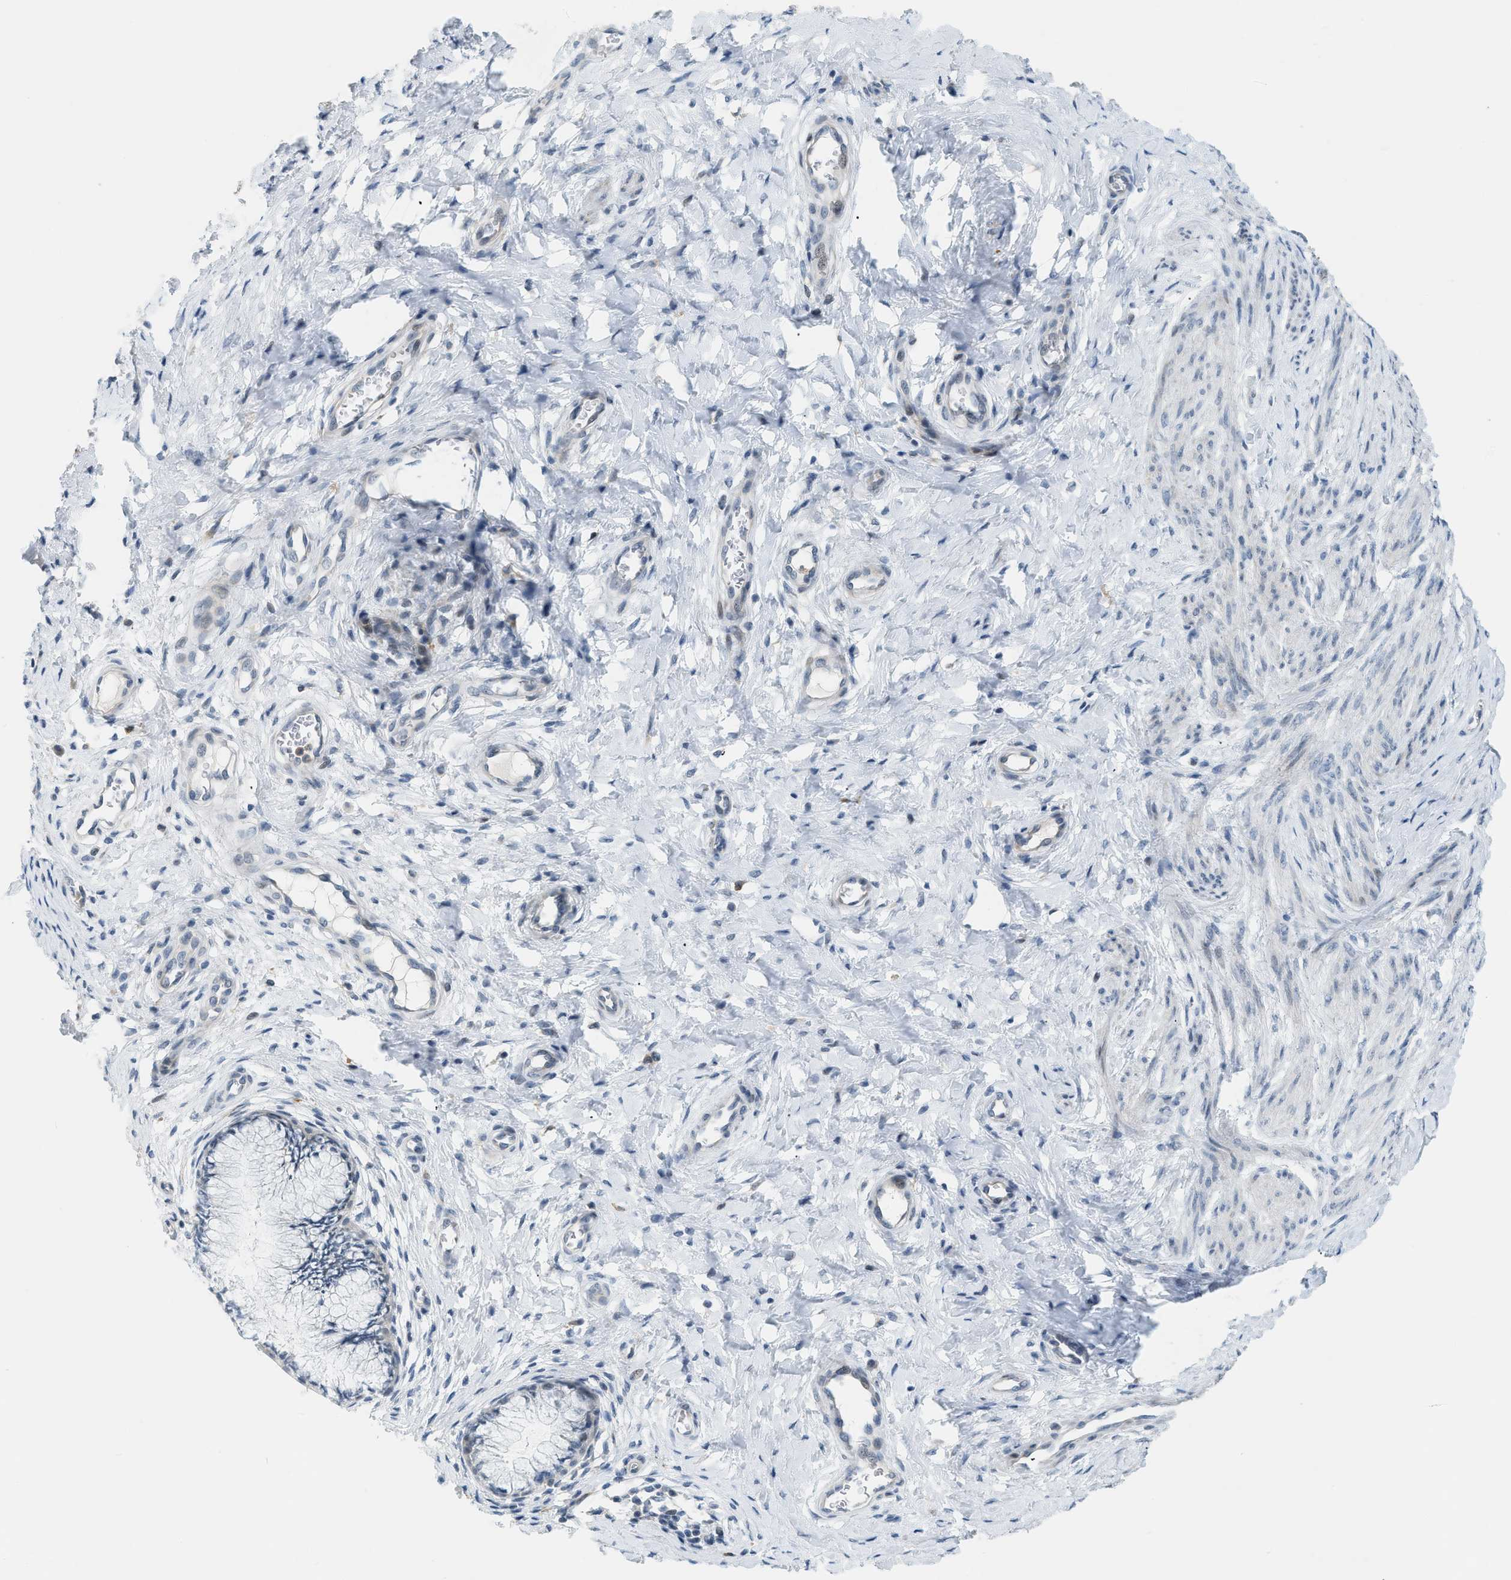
{"staining": {"intensity": "negative", "quantity": "none", "location": "none"}, "tissue": "cervix", "cell_type": "Glandular cells", "image_type": "normal", "snomed": [{"axis": "morphology", "description": "Normal tissue, NOS"}, {"axis": "topography", "description": "Cervix"}], "caption": "The photomicrograph demonstrates no staining of glandular cells in benign cervix. (Brightfield microscopy of DAB (3,3'-diaminobenzidine) immunohistochemistry at high magnification).", "gene": "ZNF408", "patient": {"sex": "female", "age": 55}}